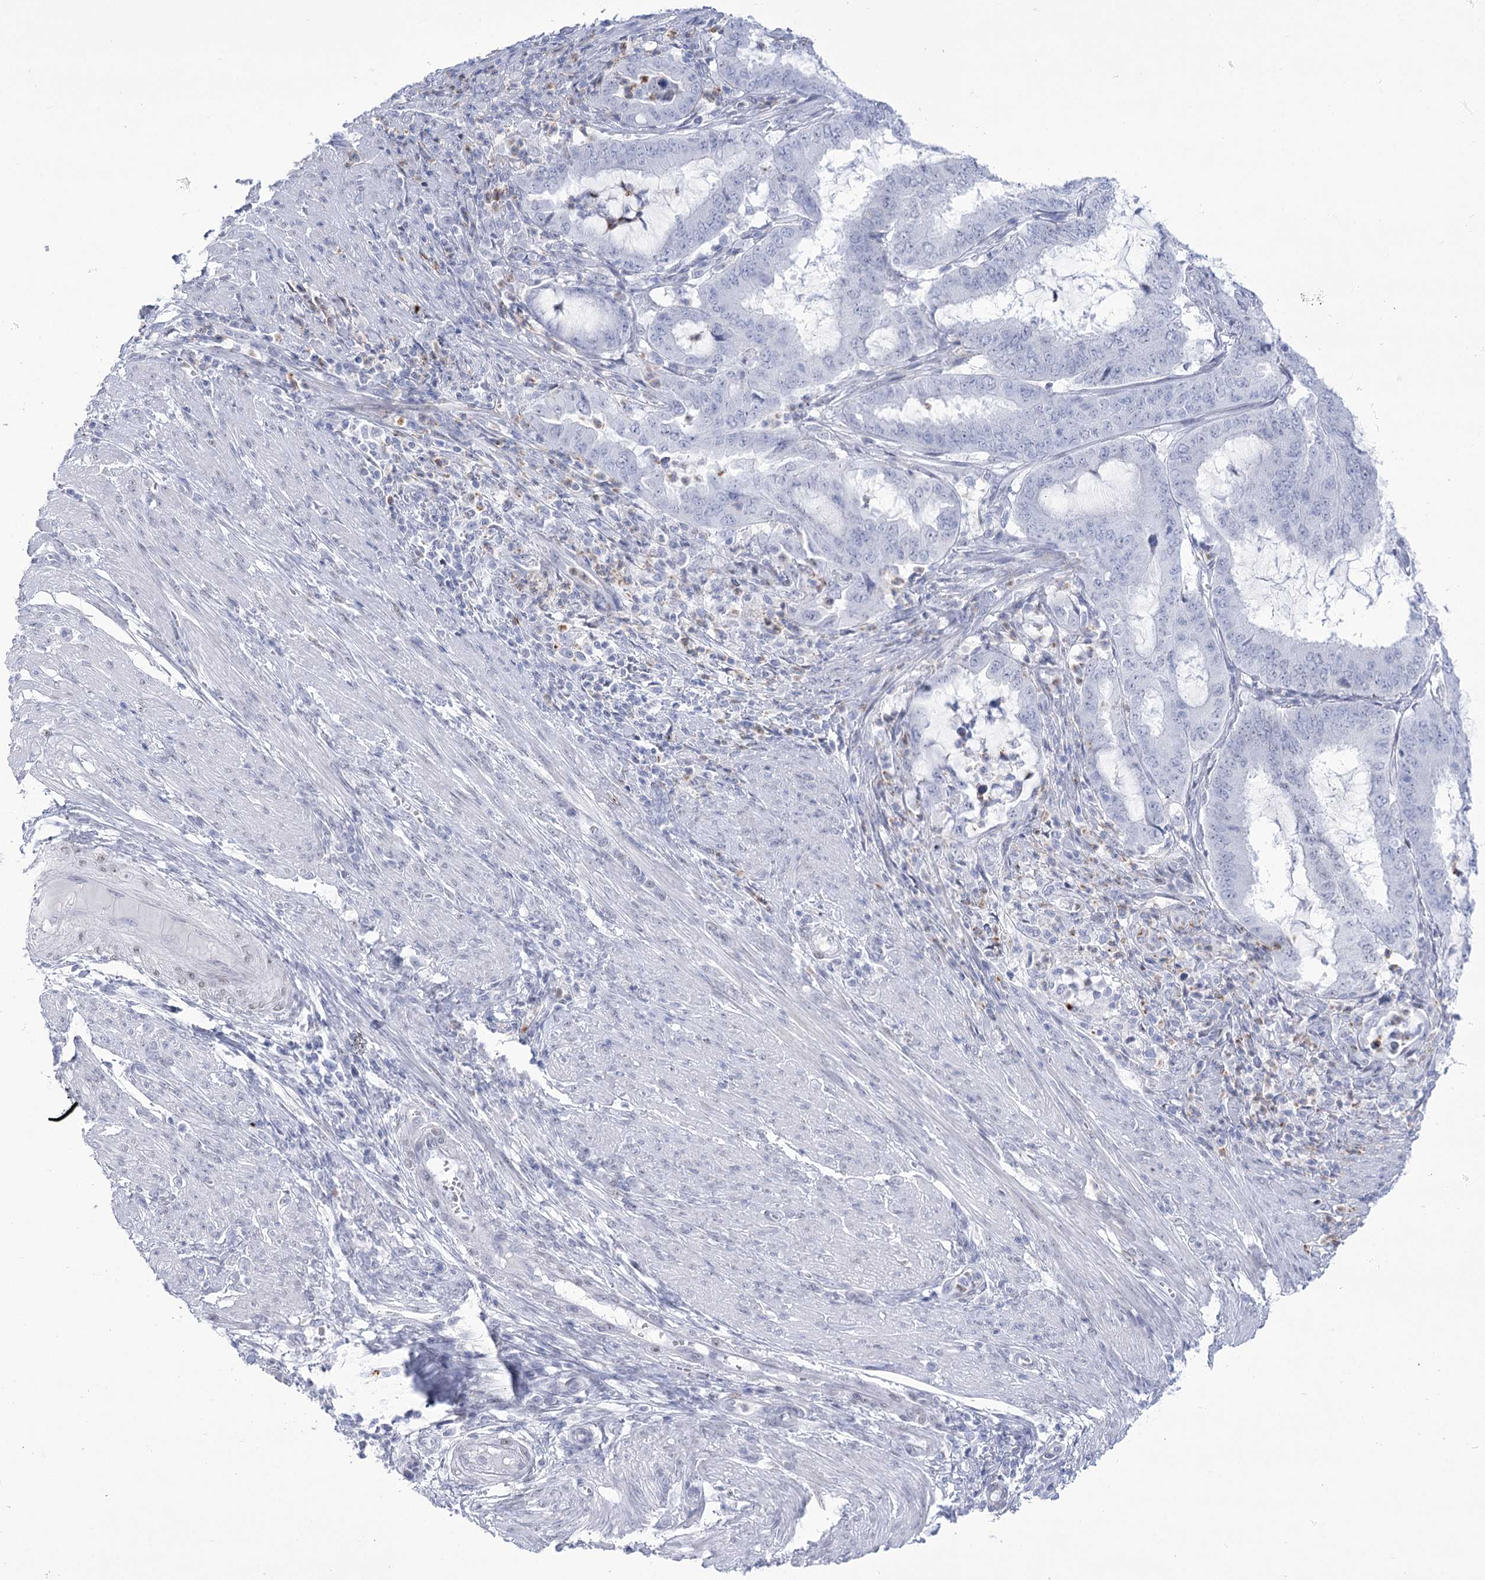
{"staining": {"intensity": "negative", "quantity": "none", "location": "none"}, "tissue": "endometrial cancer", "cell_type": "Tumor cells", "image_type": "cancer", "snomed": [{"axis": "morphology", "description": "Adenocarcinoma, NOS"}, {"axis": "topography", "description": "Endometrium"}], "caption": "Endometrial cancer stained for a protein using IHC exhibits no expression tumor cells.", "gene": "HORMAD1", "patient": {"sex": "female", "age": 51}}